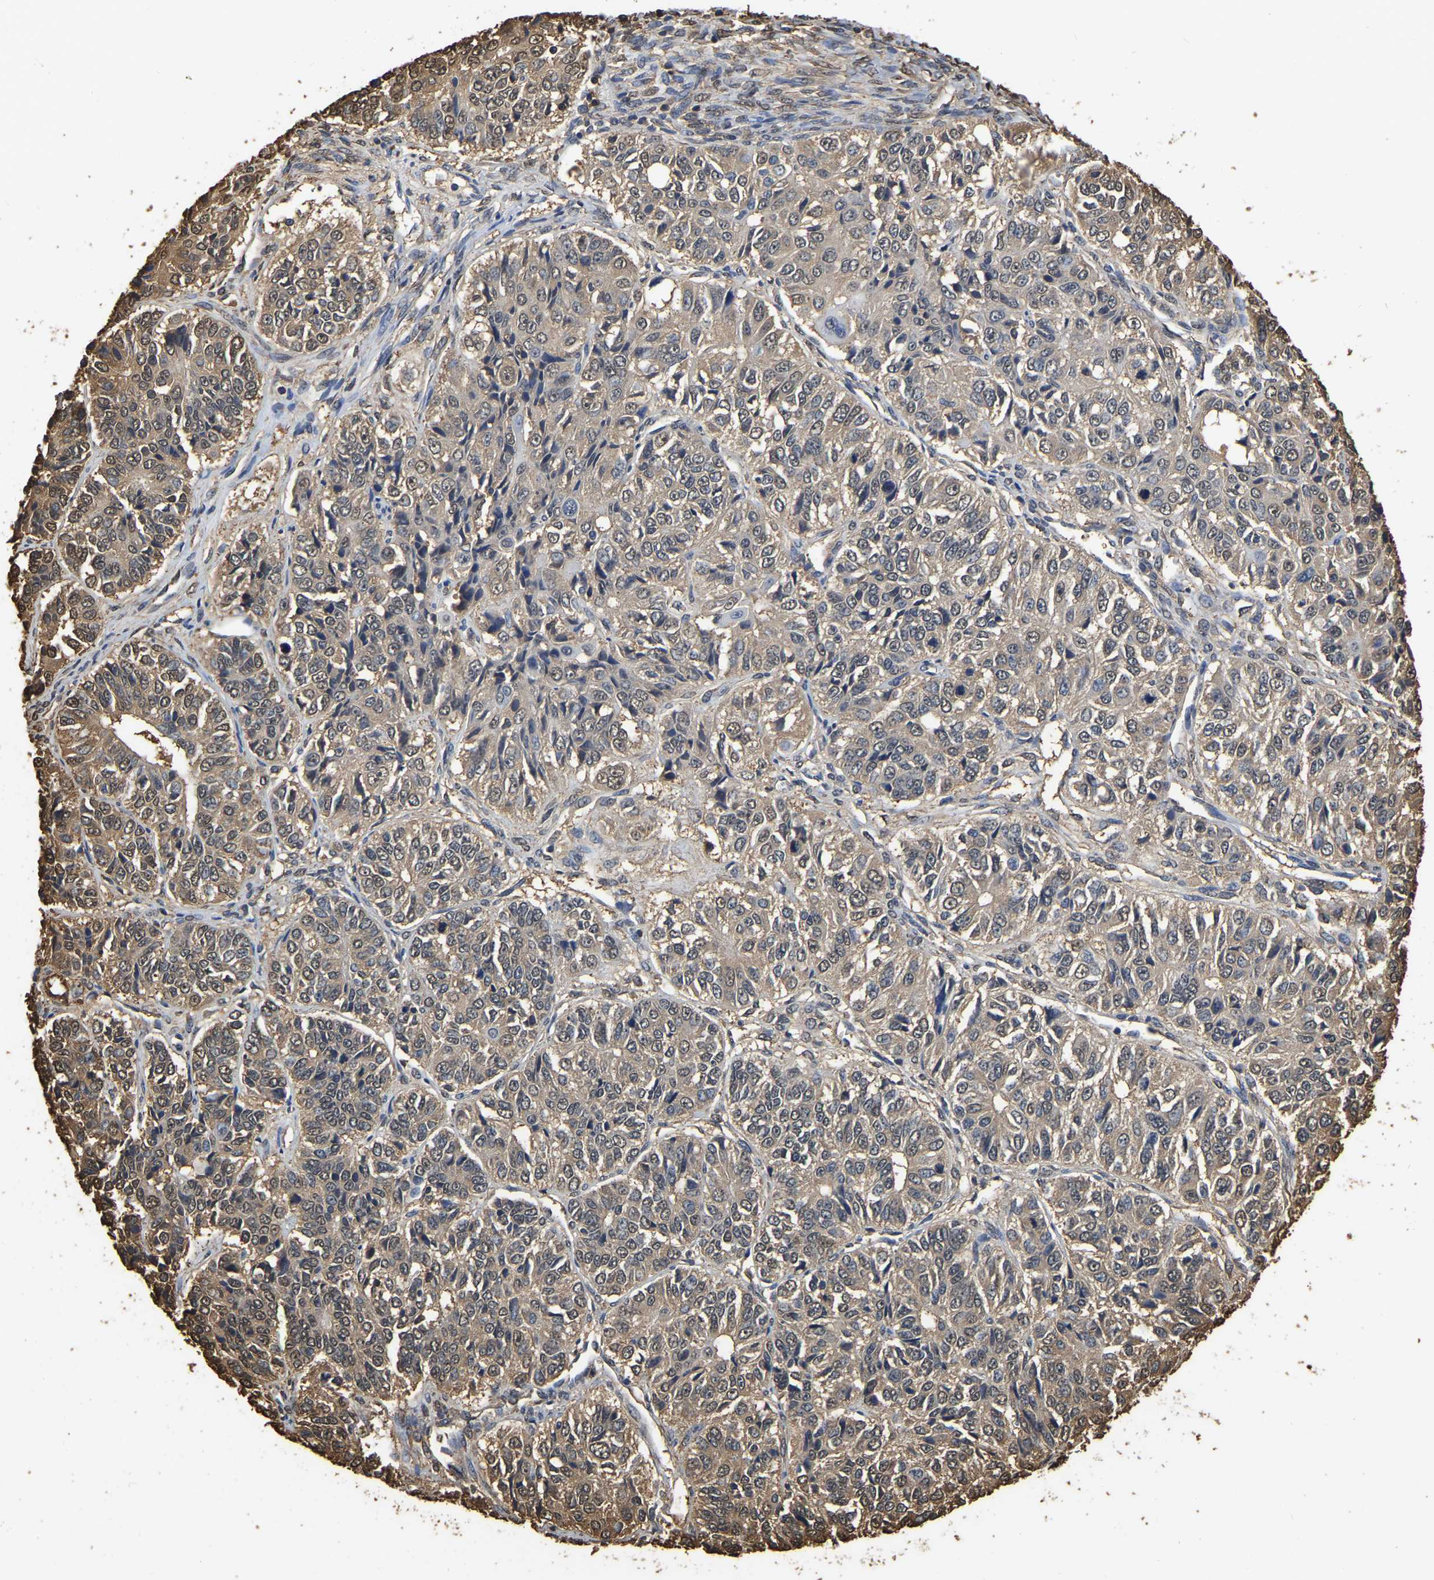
{"staining": {"intensity": "weak", "quantity": ">75%", "location": "cytoplasmic/membranous"}, "tissue": "ovarian cancer", "cell_type": "Tumor cells", "image_type": "cancer", "snomed": [{"axis": "morphology", "description": "Carcinoma, endometroid"}, {"axis": "topography", "description": "Ovary"}], "caption": "Brown immunohistochemical staining in human endometroid carcinoma (ovarian) shows weak cytoplasmic/membranous expression in approximately >75% of tumor cells.", "gene": "LDHB", "patient": {"sex": "female", "age": 51}}